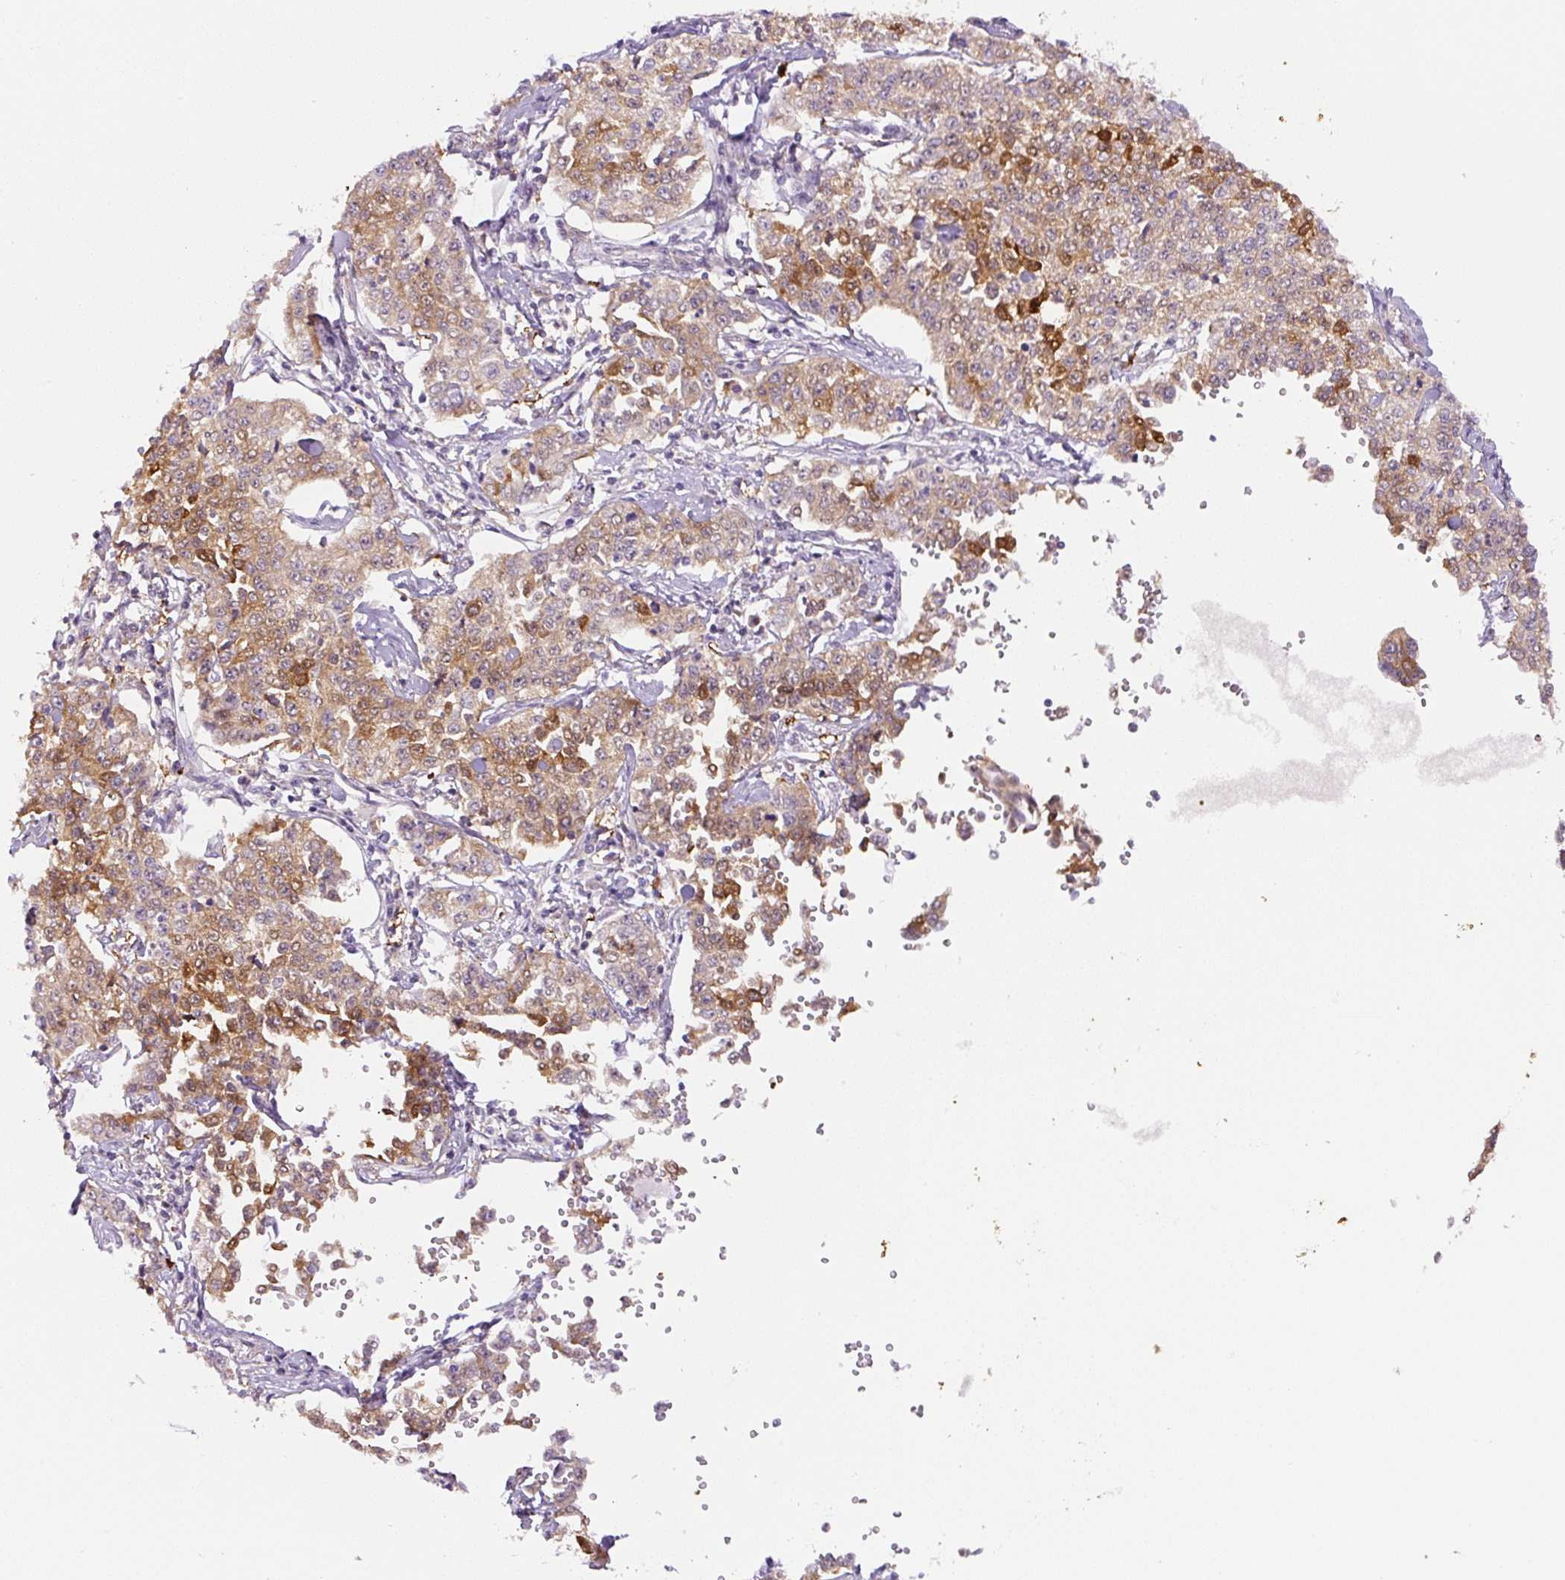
{"staining": {"intensity": "moderate", "quantity": ">75%", "location": "cytoplasmic/membranous"}, "tissue": "cervical cancer", "cell_type": "Tumor cells", "image_type": "cancer", "snomed": [{"axis": "morphology", "description": "Squamous cell carcinoma, NOS"}, {"axis": "topography", "description": "Cervix"}], "caption": "Protein staining of cervical squamous cell carcinoma tissue displays moderate cytoplasmic/membranous expression in about >75% of tumor cells.", "gene": "SPSB2", "patient": {"sex": "female", "age": 35}}